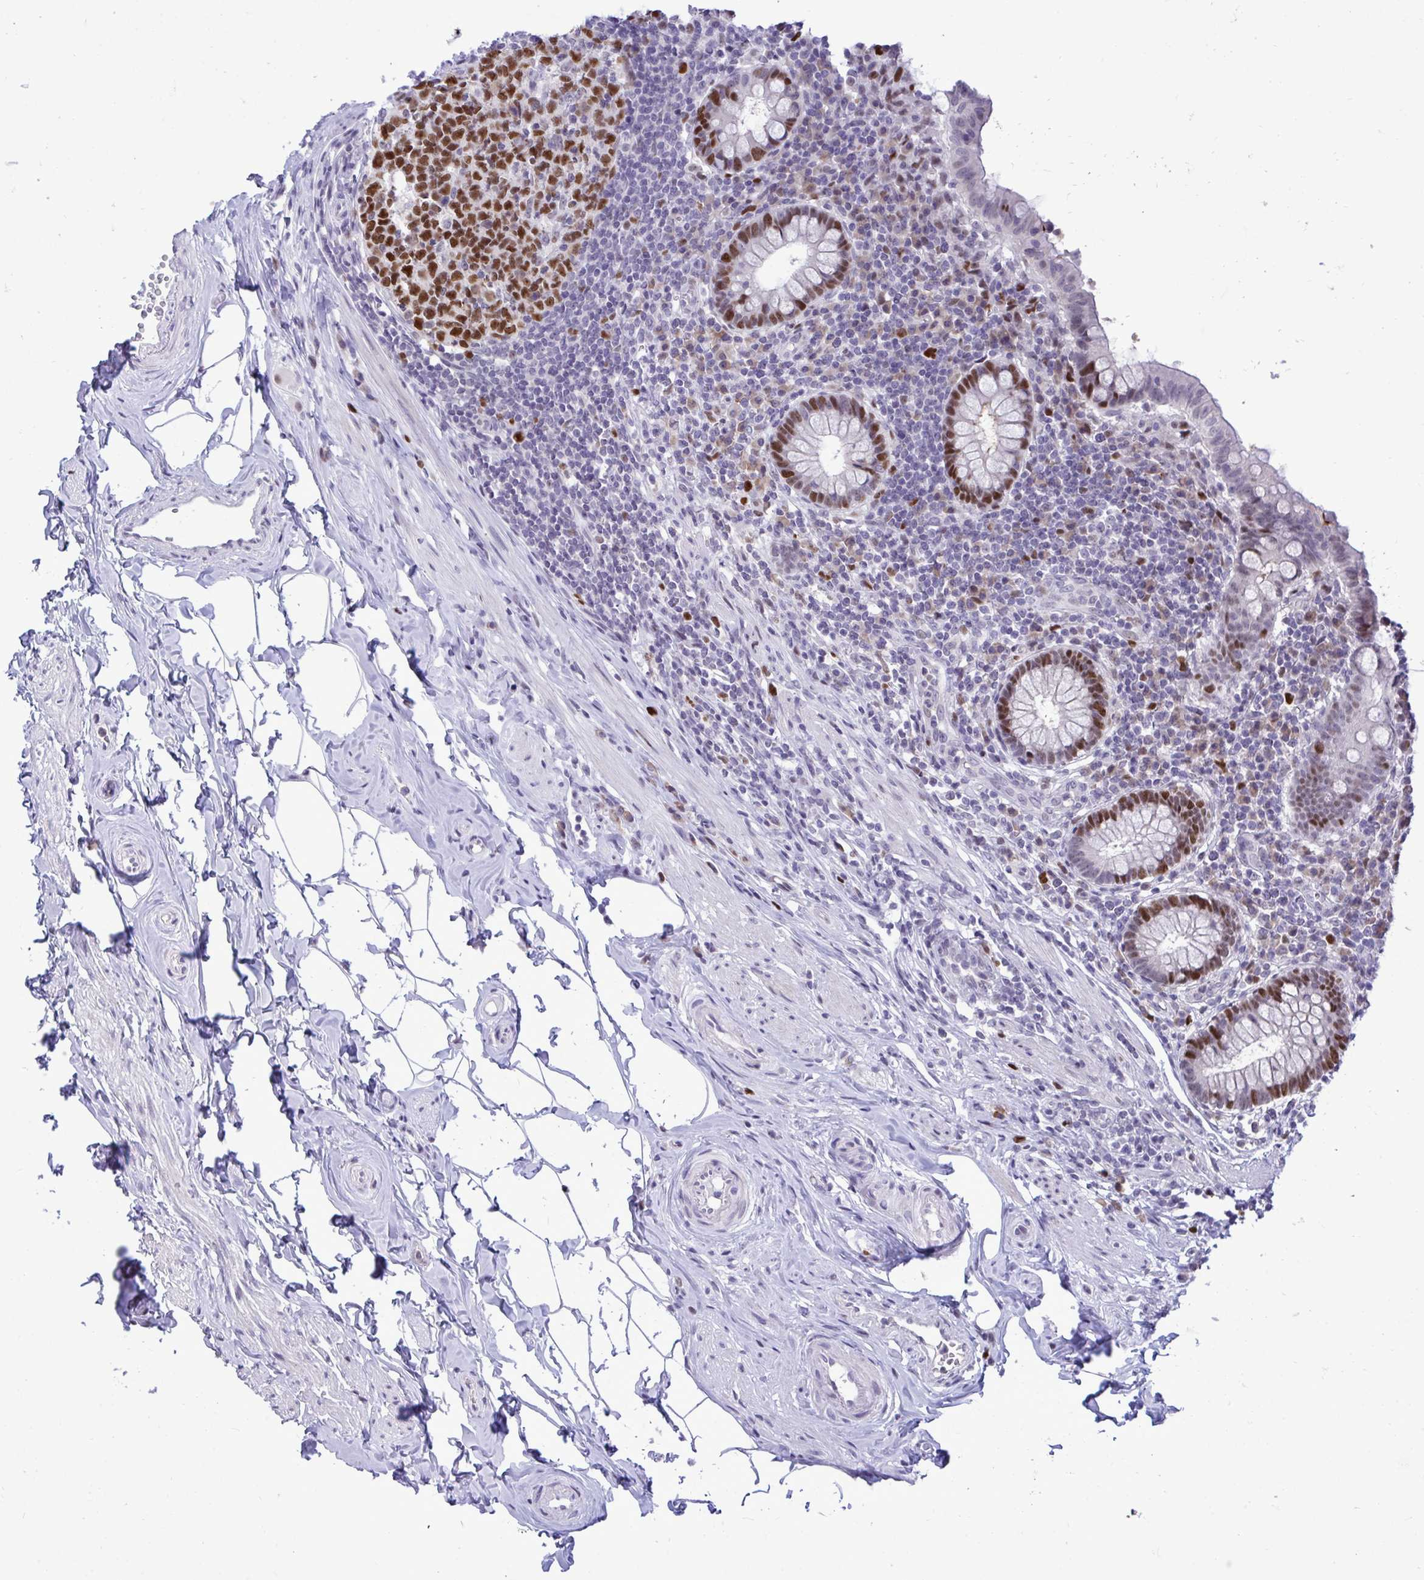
{"staining": {"intensity": "strong", "quantity": "25%-75%", "location": "nuclear"}, "tissue": "appendix", "cell_type": "Glandular cells", "image_type": "normal", "snomed": [{"axis": "morphology", "description": "Normal tissue, NOS"}, {"axis": "topography", "description": "Appendix"}], "caption": "Immunohistochemistry (IHC) of normal appendix demonstrates high levels of strong nuclear staining in about 25%-75% of glandular cells.", "gene": "C1QL2", "patient": {"sex": "female", "age": 56}}